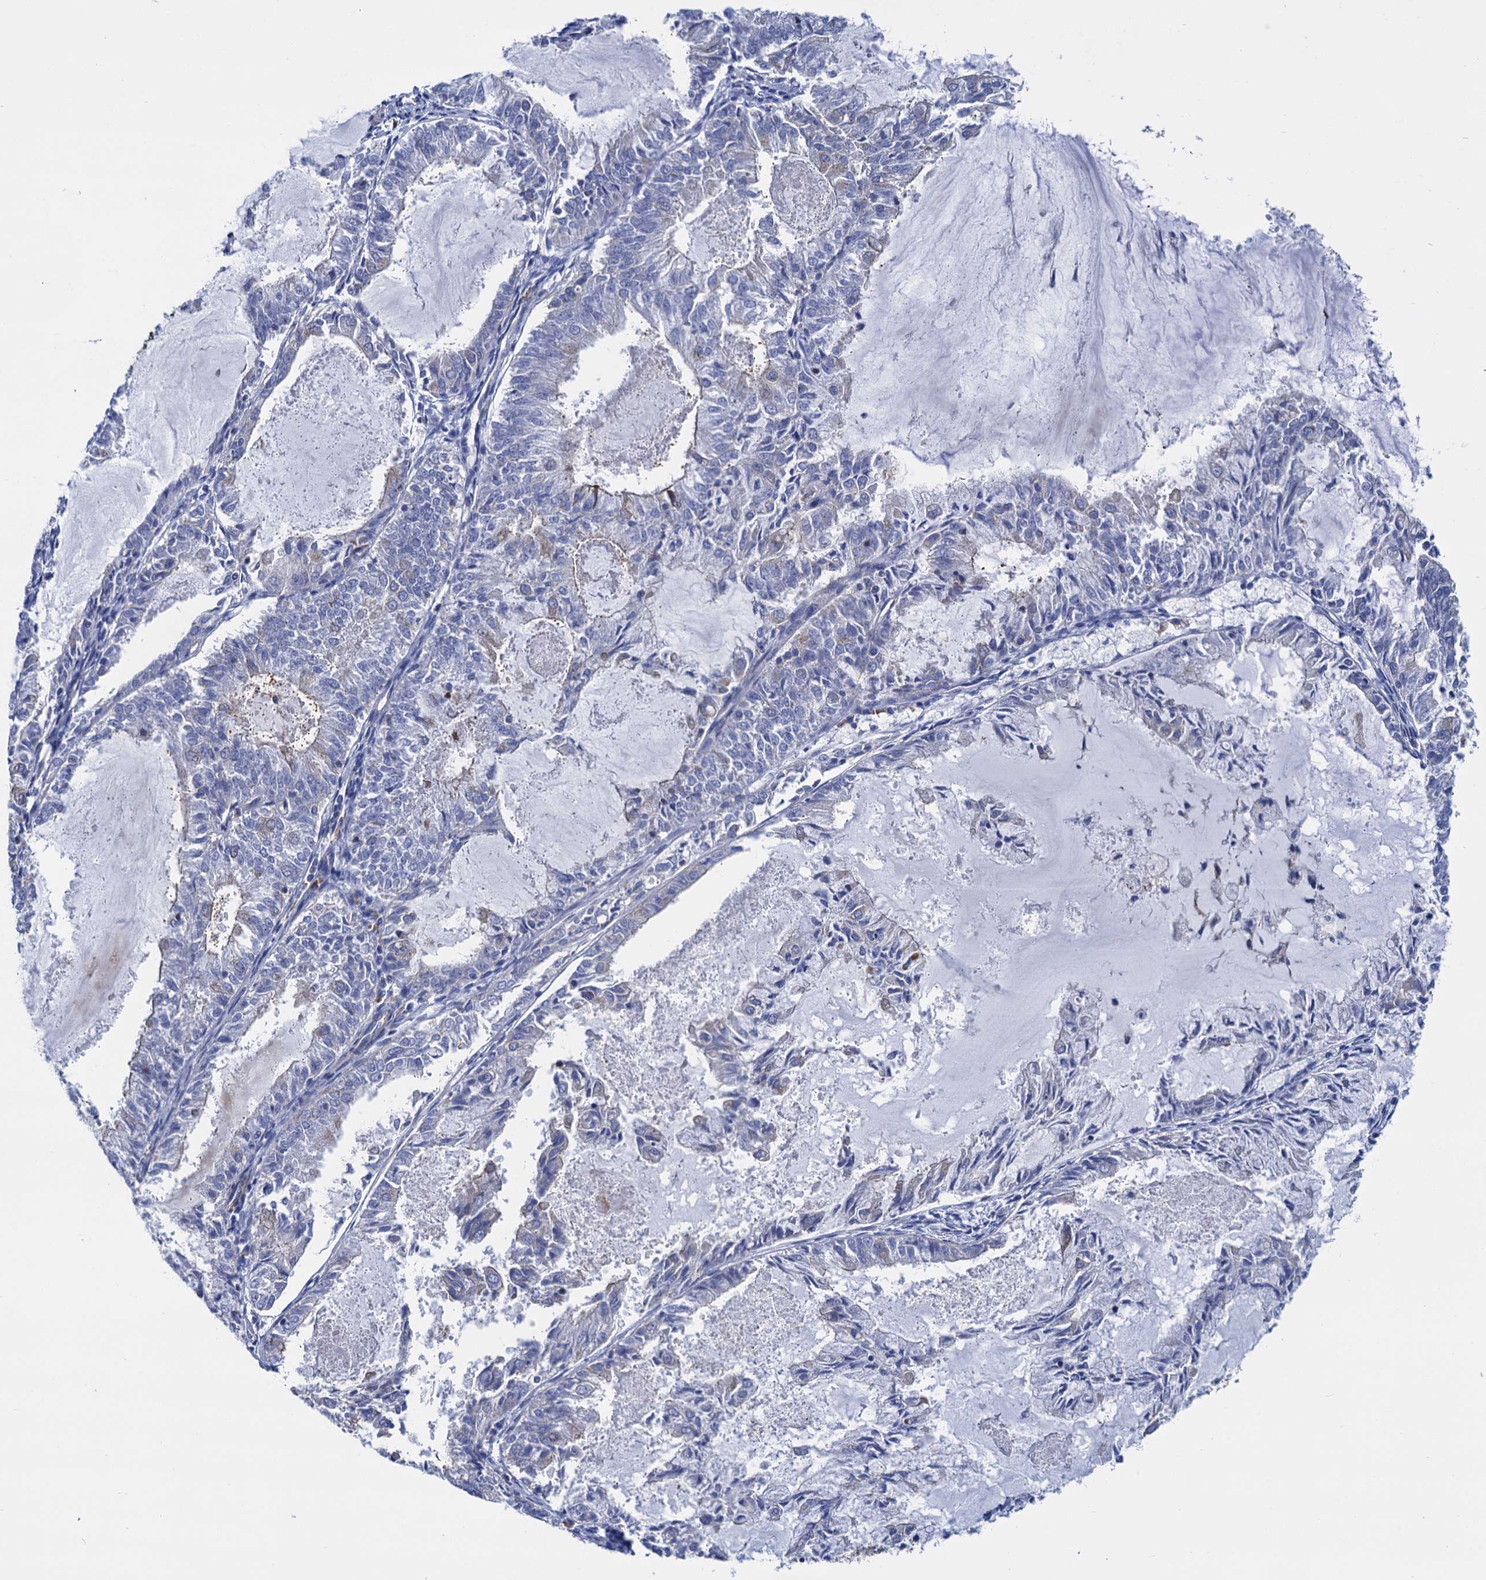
{"staining": {"intensity": "weak", "quantity": "<25%", "location": "cytoplasmic/membranous"}, "tissue": "endometrial cancer", "cell_type": "Tumor cells", "image_type": "cancer", "snomed": [{"axis": "morphology", "description": "Adenocarcinoma, NOS"}, {"axis": "topography", "description": "Endometrium"}], "caption": "DAB (3,3'-diaminobenzidine) immunohistochemical staining of endometrial adenocarcinoma demonstrates no significant positivity in tumor cells.", "gene": "SLC12A7", "patient": {"sex": "female", "age": 57}}